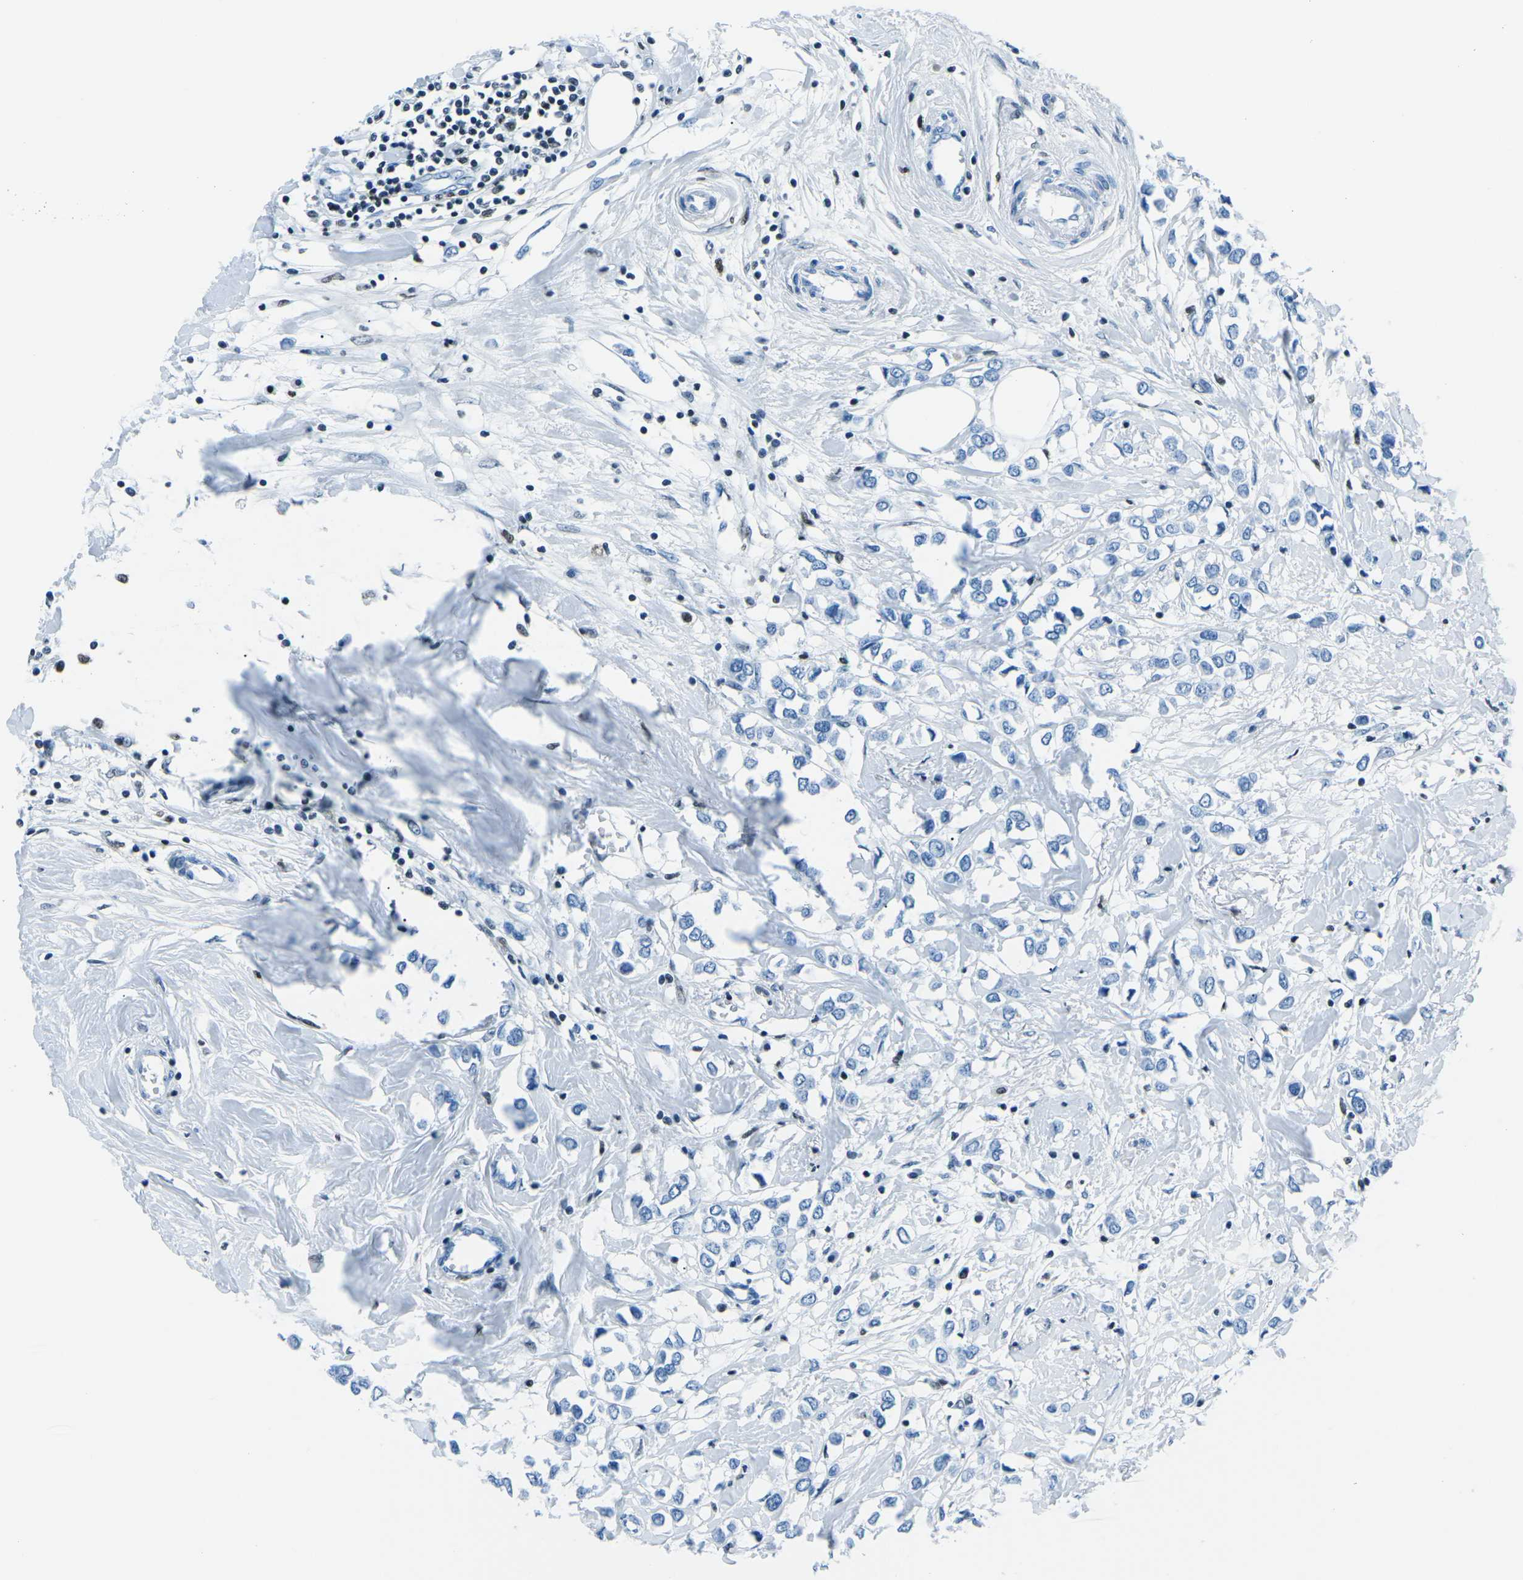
{"staining": {"intensity": "negative", "quantity": "none", "location": "none"}, "tissue": "breast cancer", "cell_type": "Tumor cells", "image_type": "cancer", "snomed": [{"axis": "morphology", "description": "Lobular carcinoma"}, {"axis": "topography", "description": "Breast"}], "caption": "An image of breast lobular carcinoma stained for a protein reveals no brown staining in tumor cells.", "gene": "CELF2", "patient": {"sex": "female", "age": 51}}